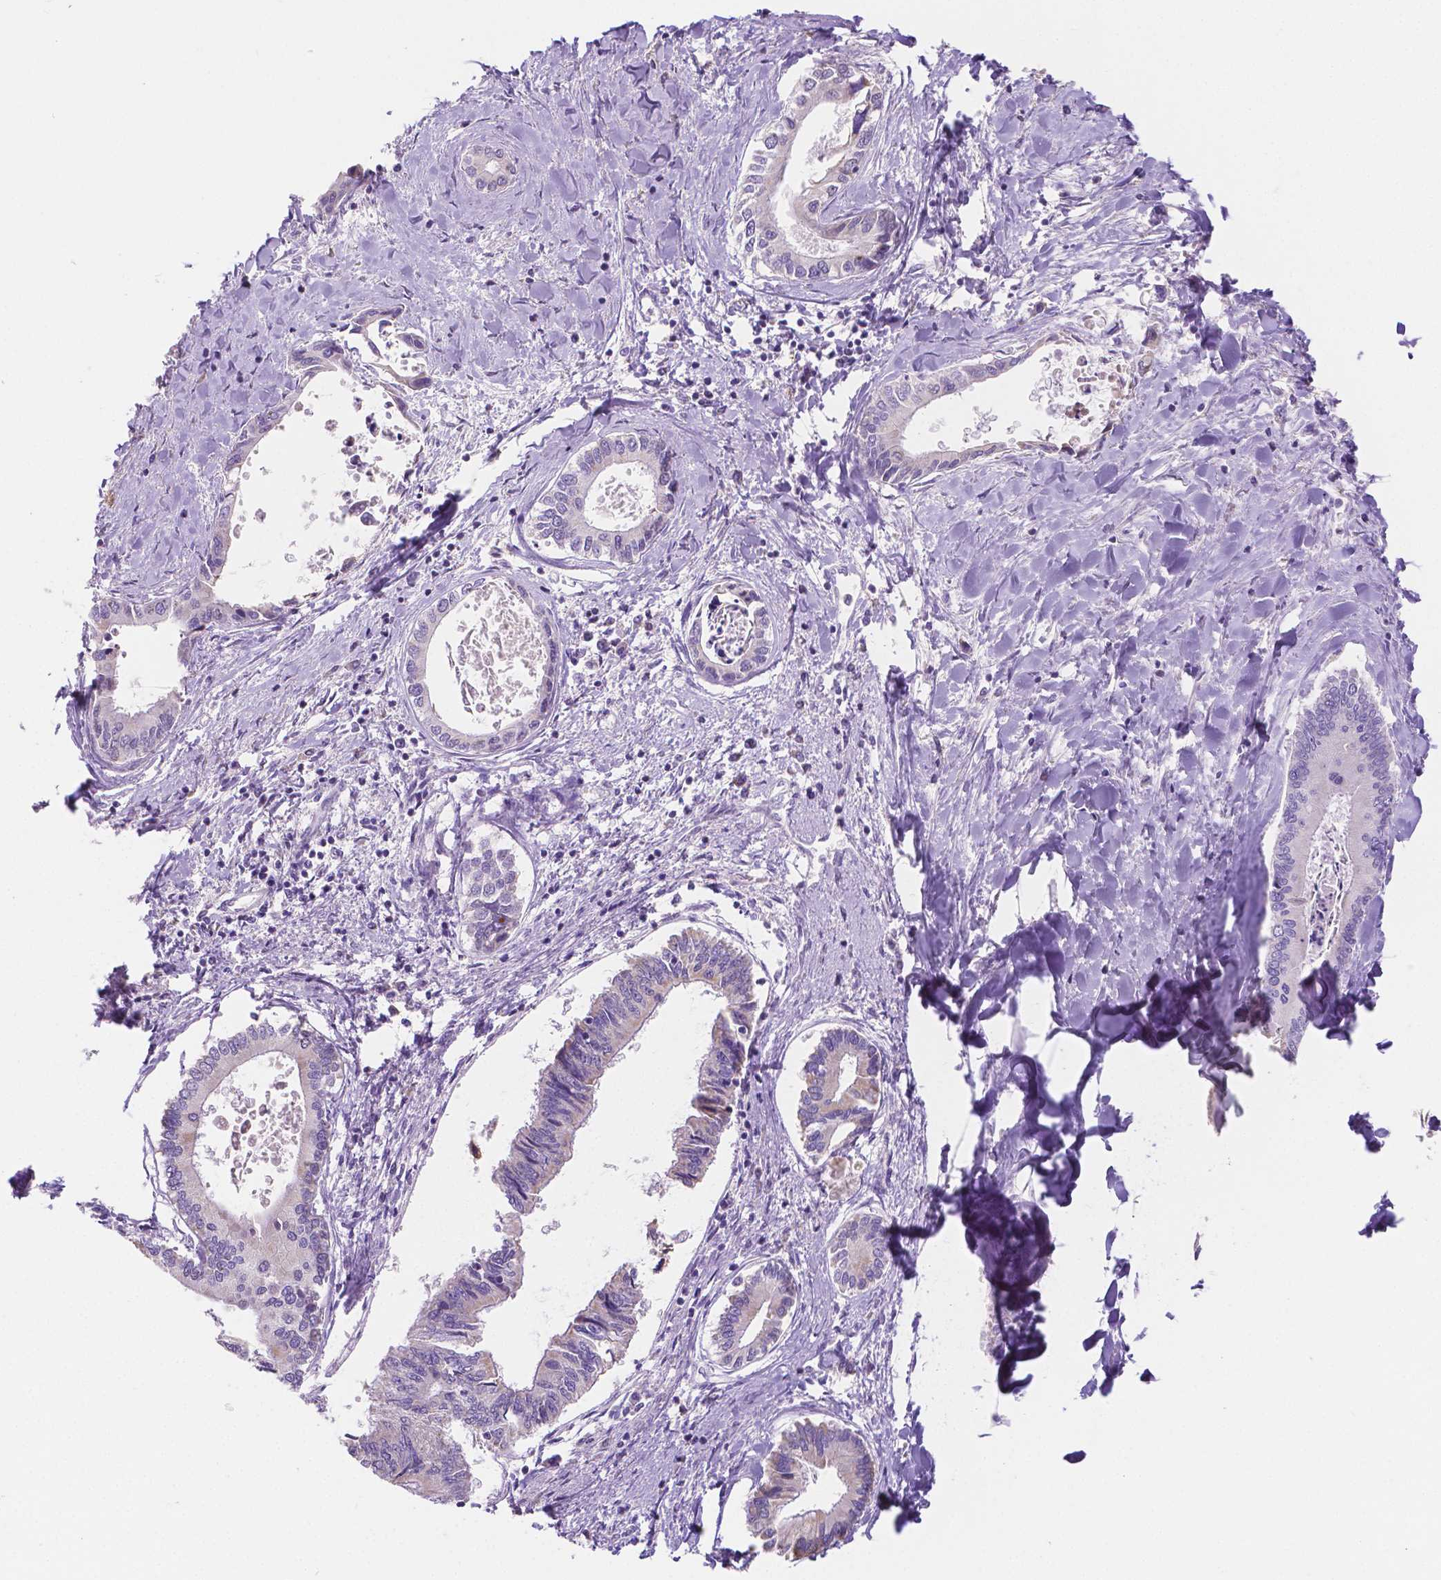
{"staining": {"intensity": "negative", "quantity": "none", "location": "none"}, "tissue": "liver cancer", "cell_type": "Tumor cells", "image_type": "cancer", "snomed": [{"axis": "morphology", "description": "Cholangiocarcinoma"}, {"axis": "topography", "description": "Liver"}], "caption": "Immunohistochemistry (IHC) of human liver cancer displays no expression in tumor cells.", "gene": "TMEM130", "patient": {"sex": "male", "age": 66}}